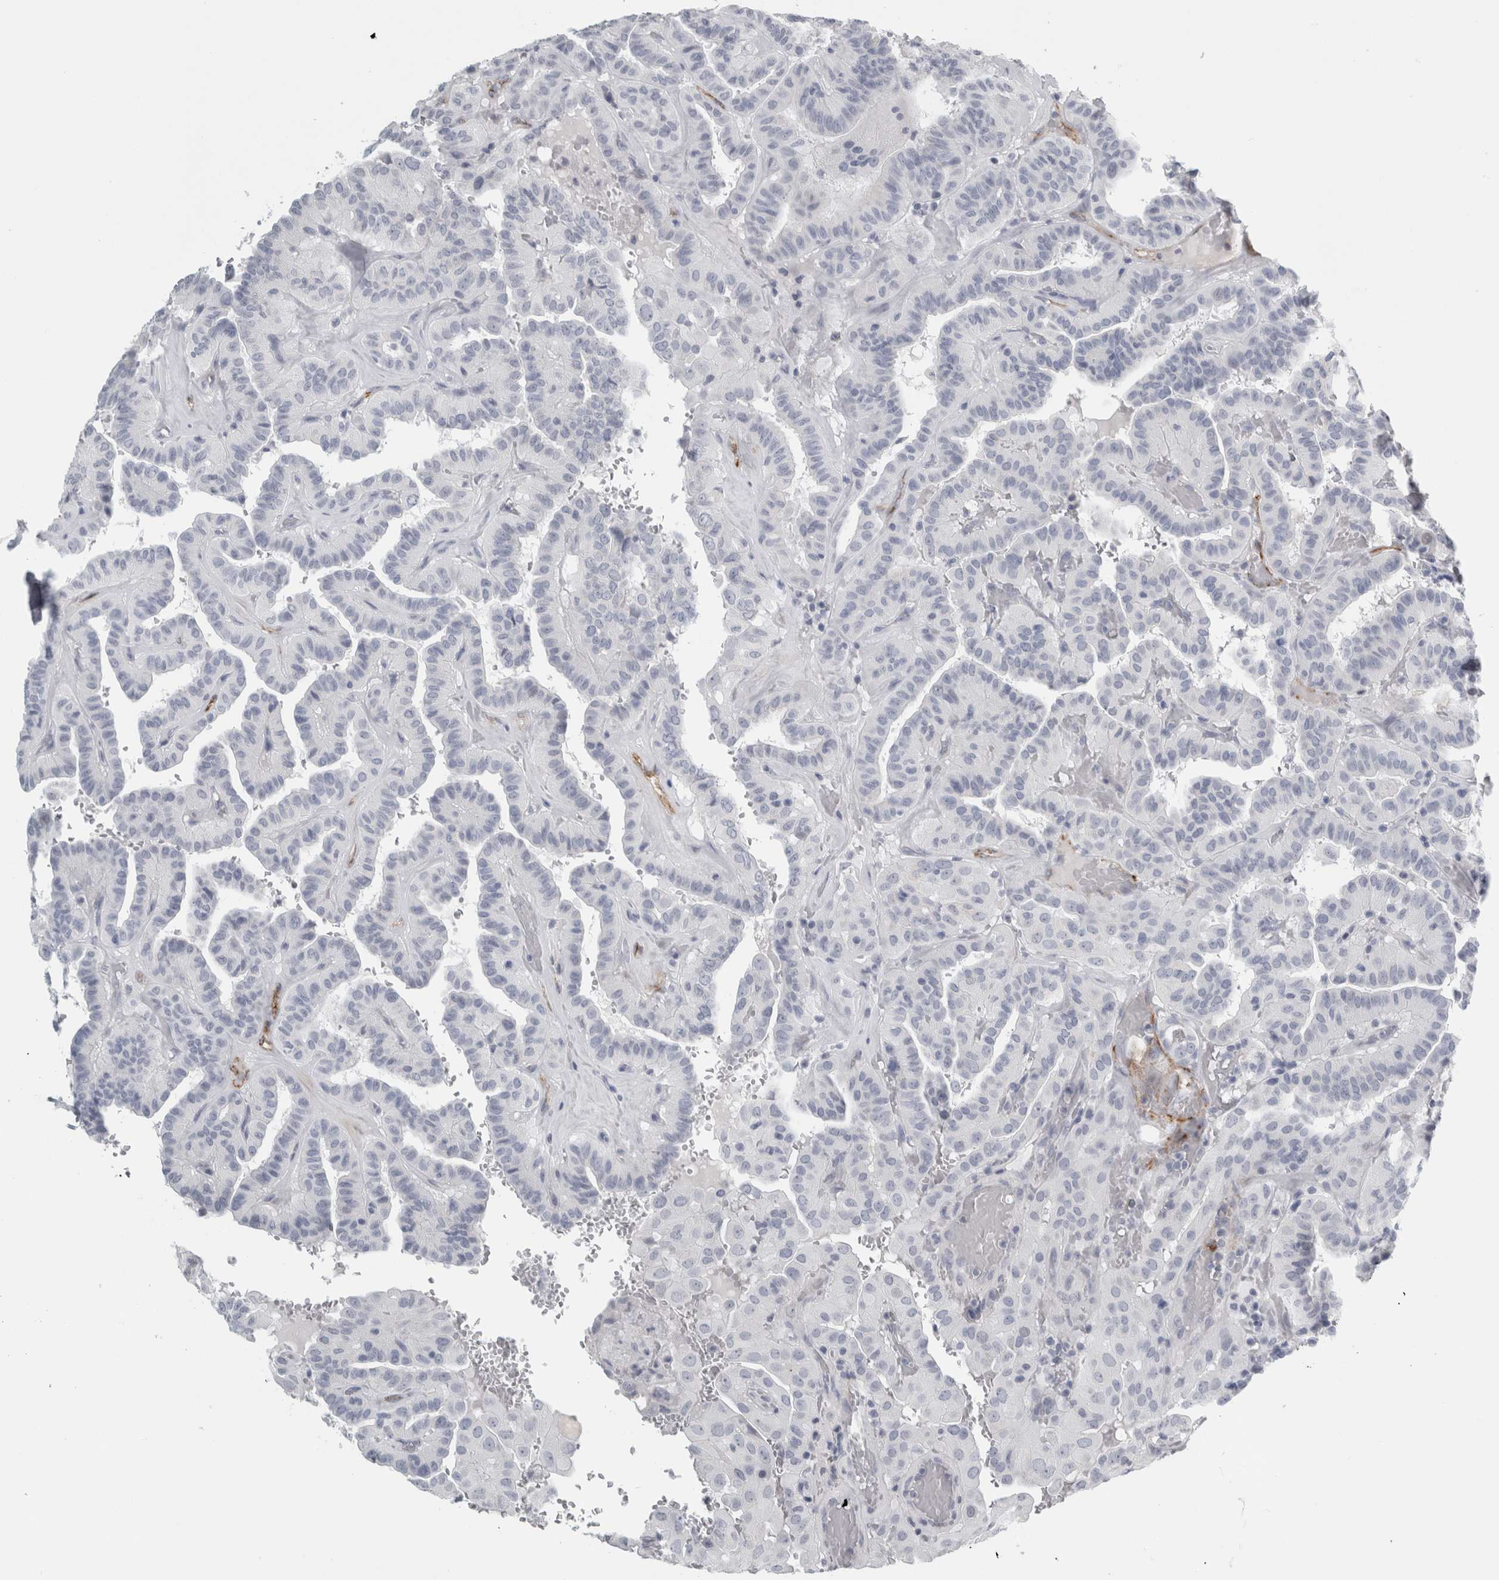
{"staining": {"intensity": "negative", "quantity": "none", "location": "none"}, "tissue": "thyroid cancer", "cell_type": "Tumor cells", "image_type": "cancer", "snomed": [{"axis": "morphology", "description": "Papillary adenocarcinoma, NOS"}, {"axis": "topography", "description": "Thyroid gland"}], "caption": "A histopathology image of human papillary adenocarcinoma (thyroid) is negative for staining in tumor cells.", "gene": "CPE", "patient": {"sex": "male", "age": 77}}